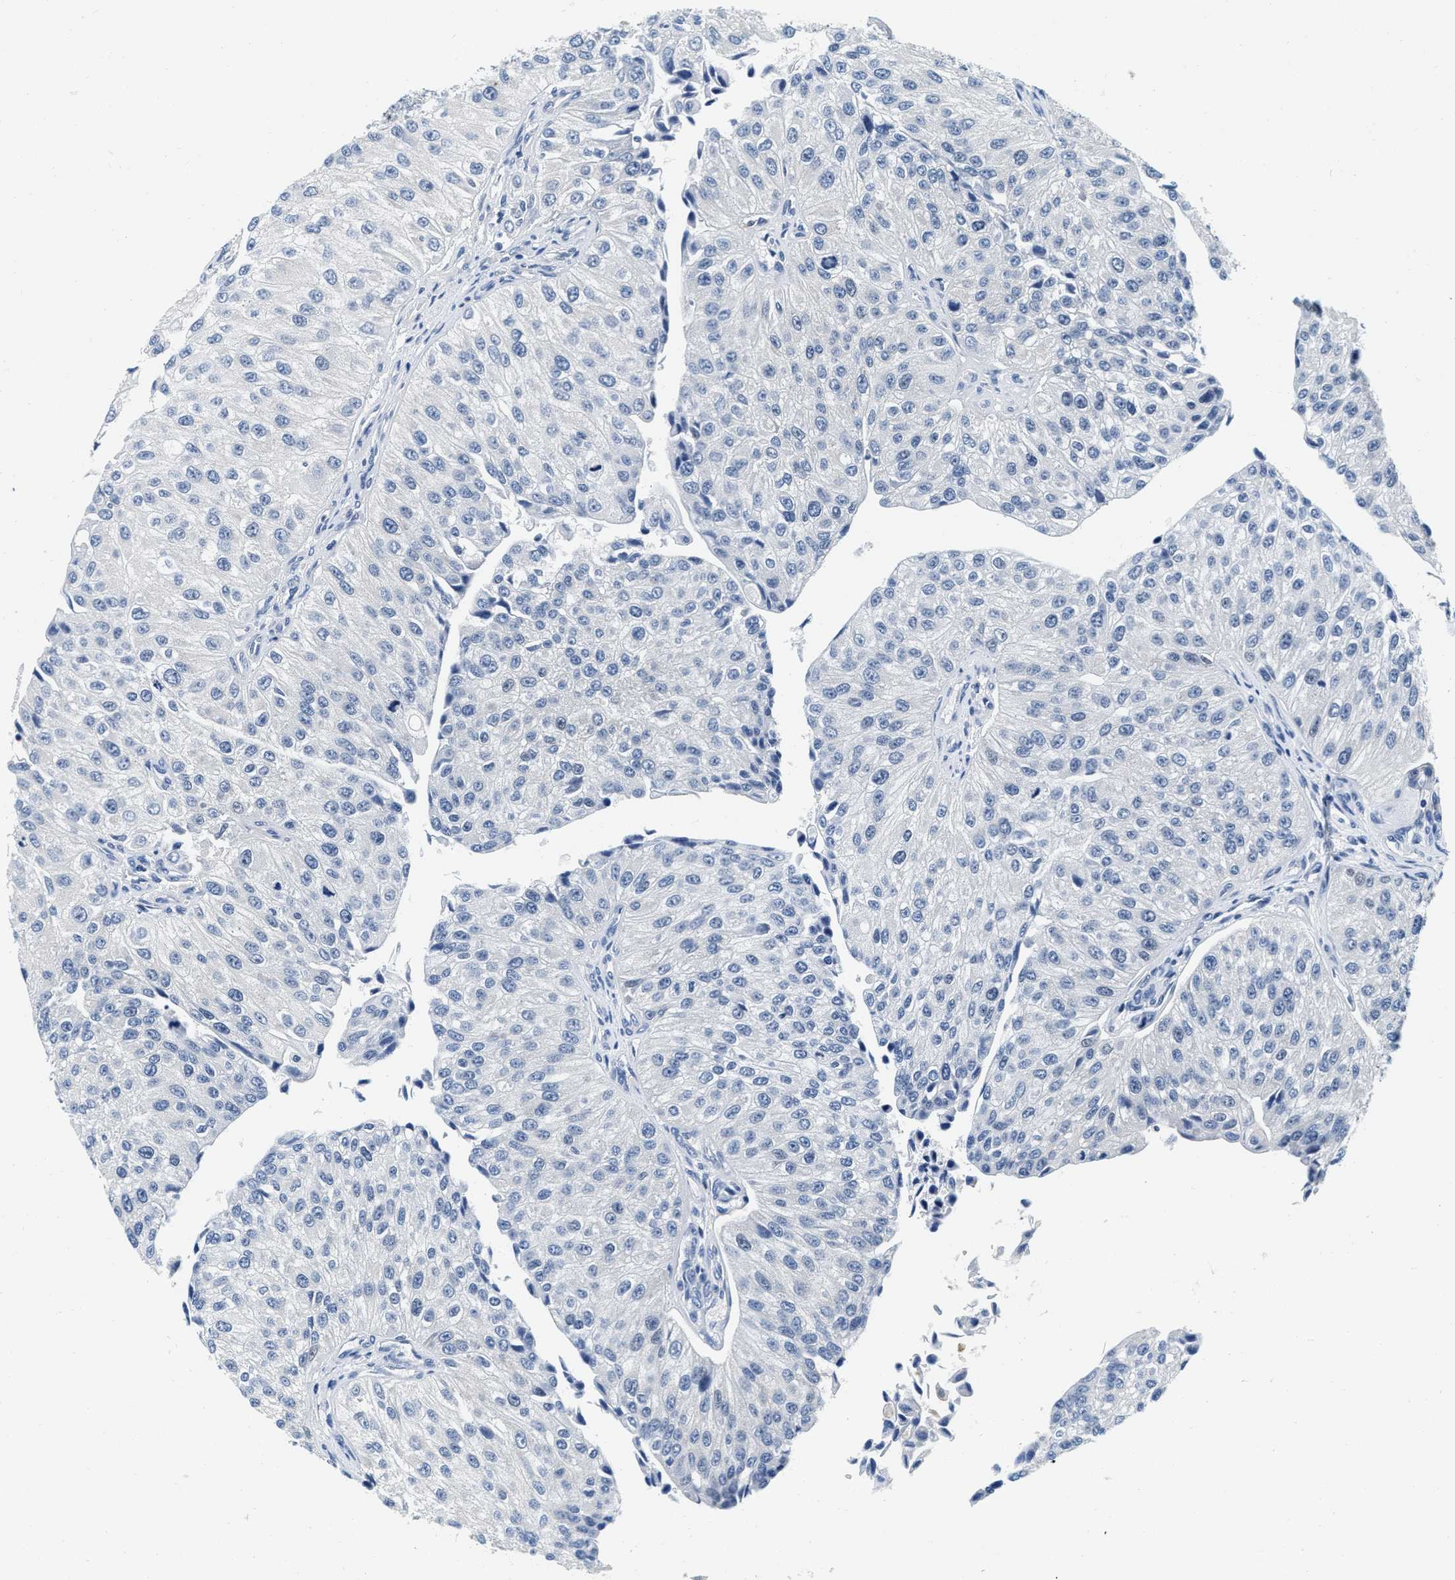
{"staining": {"intensity": "negative", "quantity": "none", "location": "none"}, "tissue": "urothelial cancer", "cell_type": "Tumor cells", "image_type": "cancer", "snomed": [{"axis": "morphology", "description": "Urothelial carcinoma, High grade"}, {"axis": "topography", "description": "Kidney"}, {"axis": "topography", "description": "Urinary bladder"}], "caption": "High power microscopy micrograph of an immunohistochemistry (IHC) histopathology image of urothelial carcinoma (high-grade), revealing no significant staining in tumor cells.", "gene": "EIF2AK2", "patient": {"sex": "male", "age": 77}}